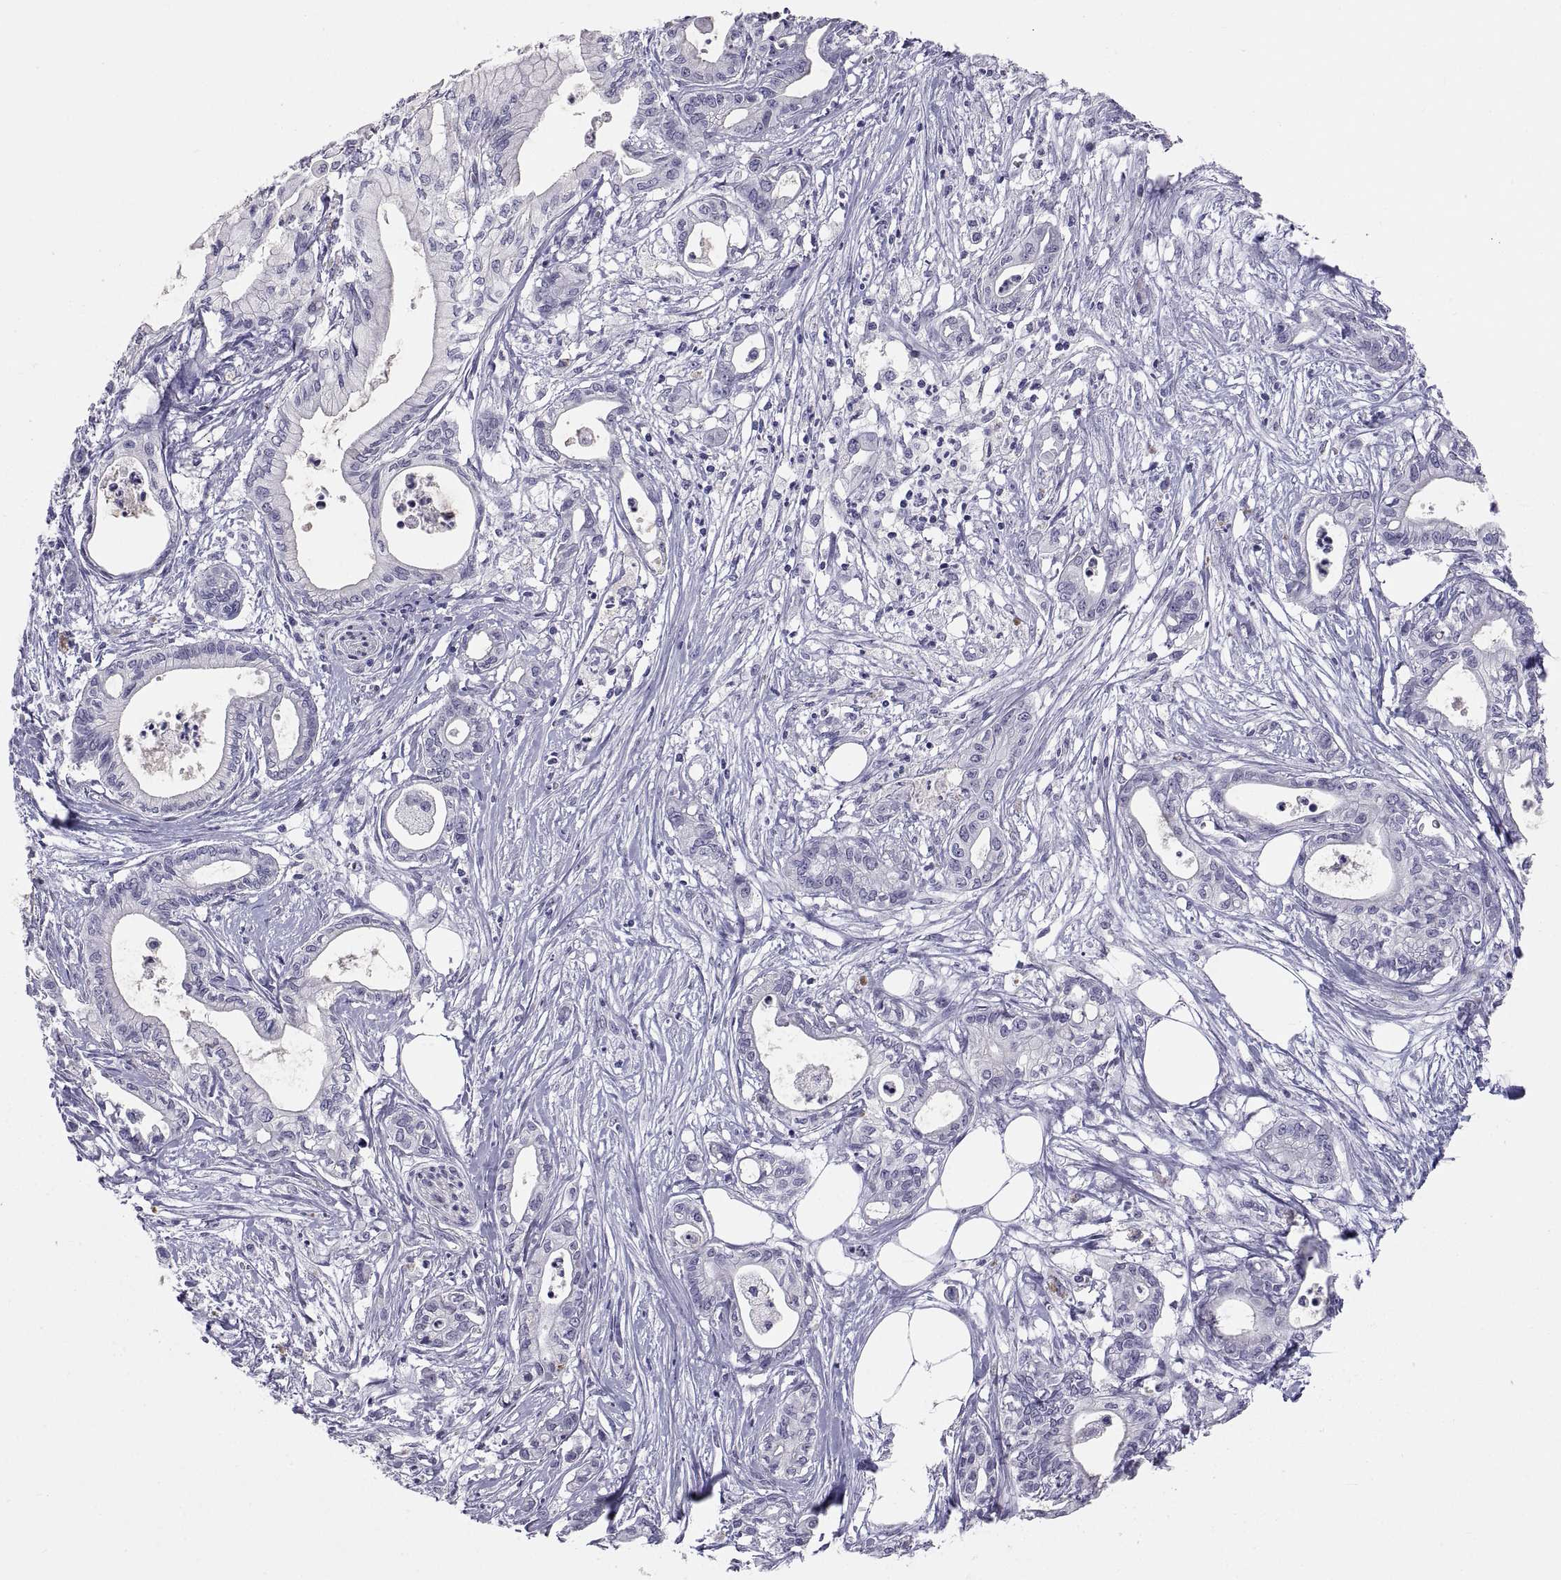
{"staining": {"intensity": "negative", "quantity": "none", "location": "none"}, "tissue": "pancreatic cancer", "cell_type": "Tumor cells", "image_type": "cancer", "snomed": [{"axis": "morphology", "description": "Adenocarcinoma, NOS"}, {"axis": "topography", "description": "Pancreas"}], "caption": "Human adenocarcinoma (pancreatic) stained for a protein using IHC shows no positivity in tumor cells.", "gene": "TEX13A", "patient": {"sex": "male", "age": 71}}